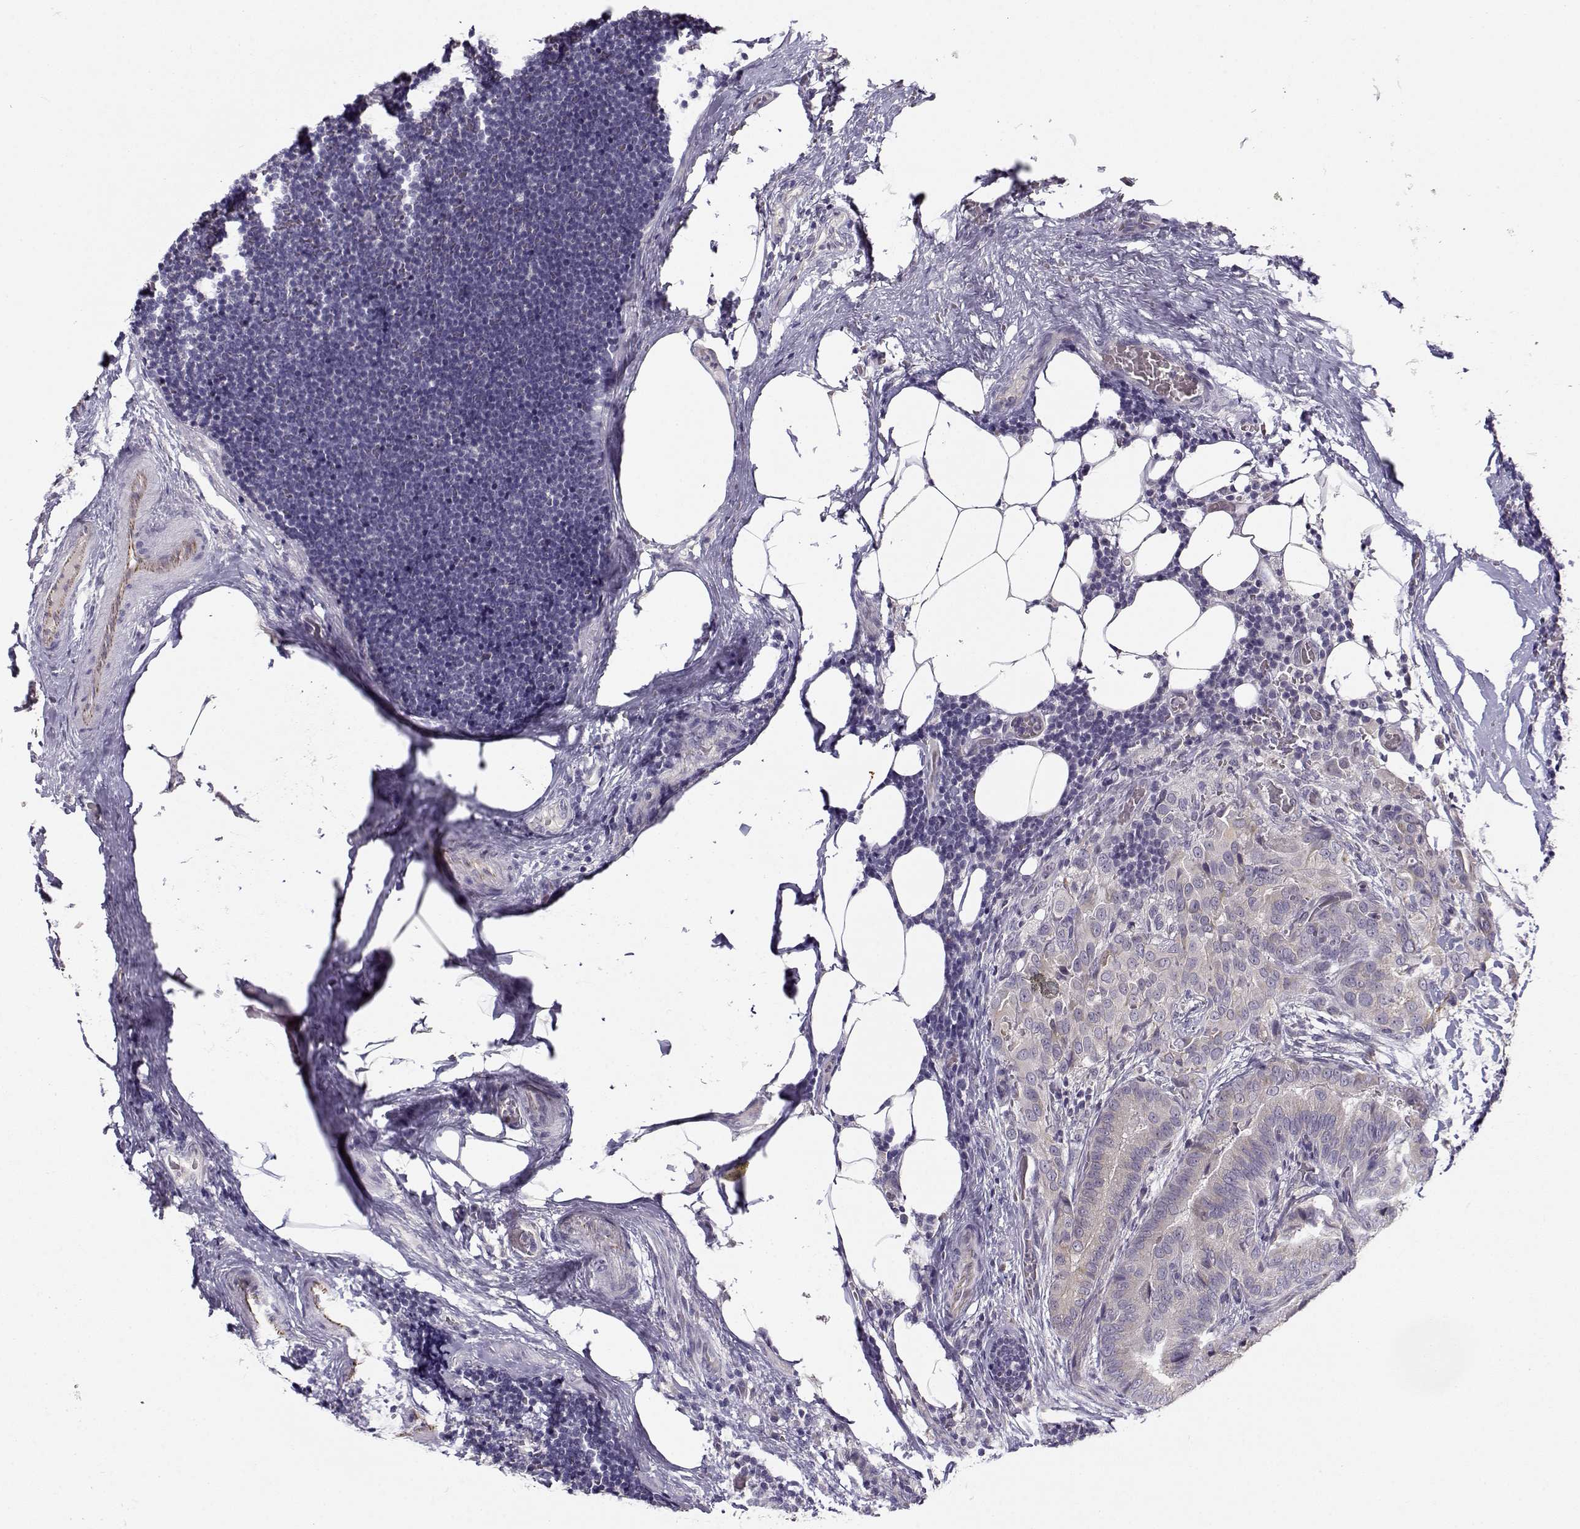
{"staining": {"intensity": "negative", "quantity": "none", "location": "none"}, "tissue": "thyroid cancer", "cell_type": "Tumor cells", "image_type": "cancer", "snomed": [{"axis": "morphology", "description": "Papillary adenocarcinoma, NOS"}, {"axis": "topography", "description": "Thyroid gland"}], "caption": "High magnification brightfield microscopy of papillary adenocarcinoma (thyroid) stained with DAB (3,3'-diaminobenzidine) (brown) and counterstained with hematoxylin (blue): tumor cells show no significant expression.", "gene": "TMEM145", "patient": {"sex": "male", "age": 61}}